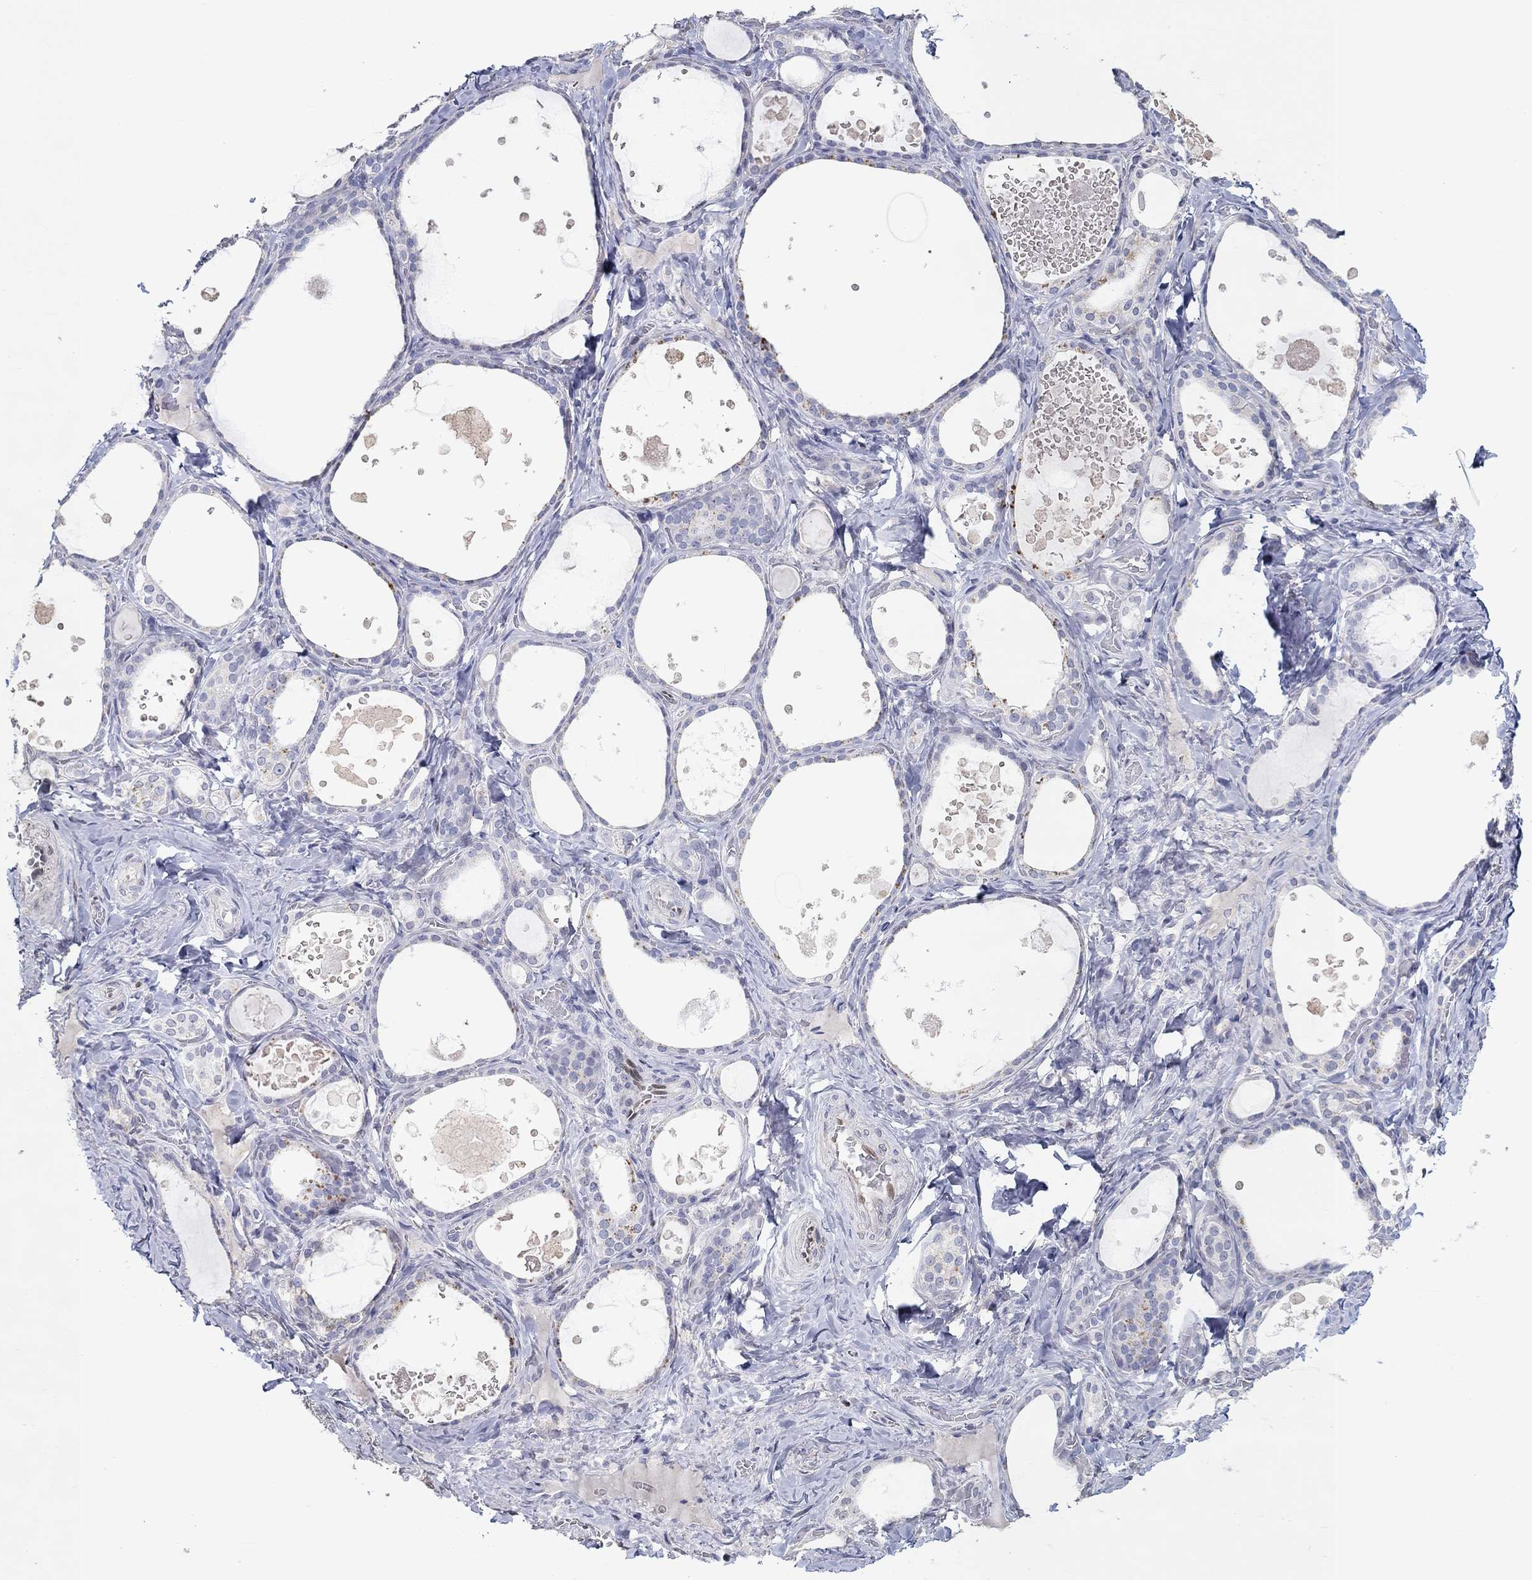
{"staining": {"intensity": "moderate", "quantity": "<25%", "location": "cytoplasmic/membranous"}, "tissue": "thyroid gland", "cell_type": "Glandular cells", "image_type": "normal", "snomed": [{"axis": "morphology", "description": "Normal tissue, NOS"}, {"axis": "topography", "description": "Thyroid gland"}], "caption": "Human thyroid gland stained with a brown dye displays moderate cytoplasmic/membranous positive expression in about <25% of glandular cells.", "gene": "FGF2", "patient": {"sex": "female", "age": 56}}